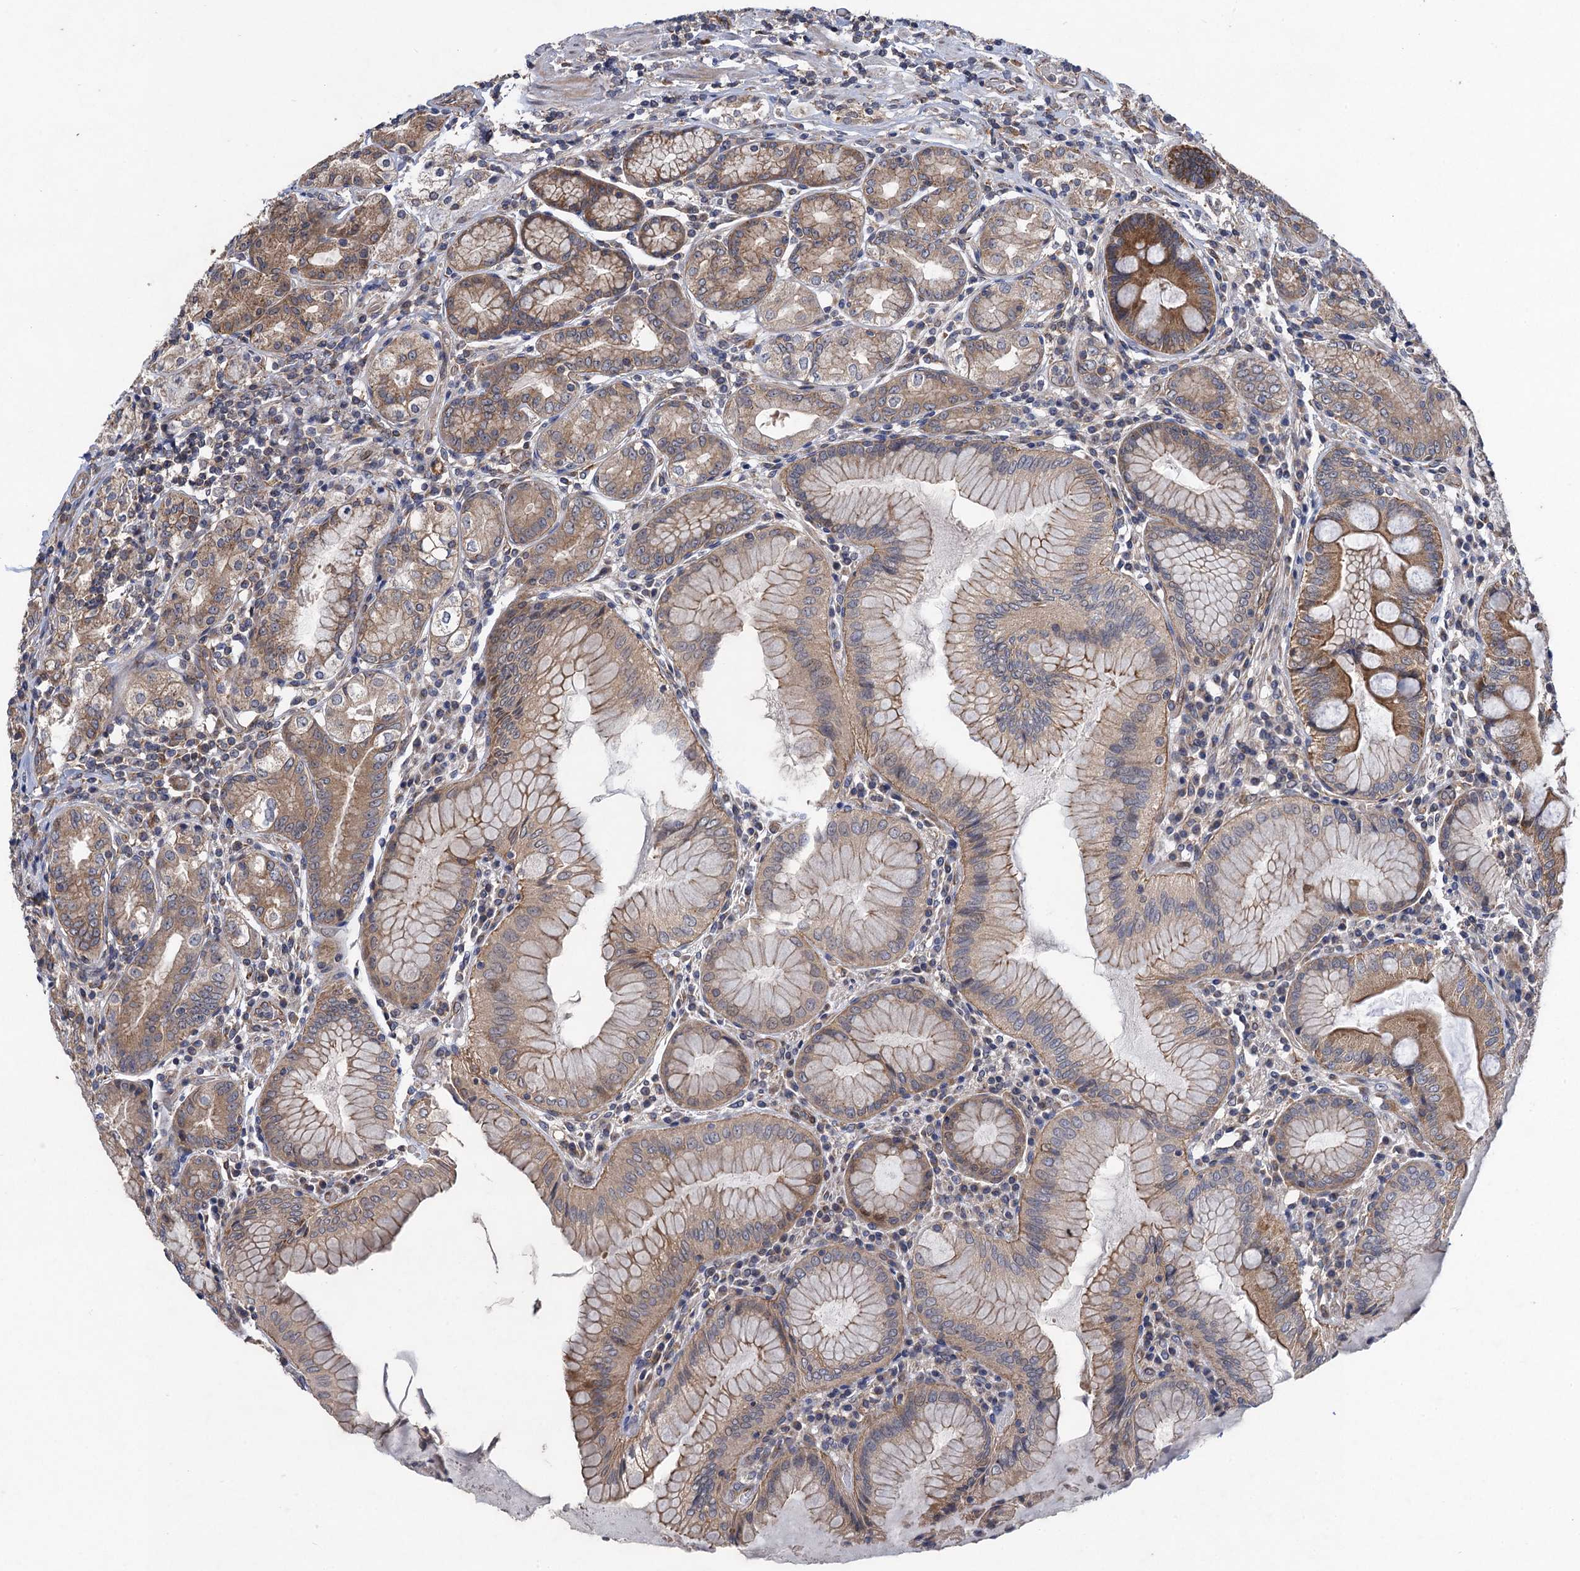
{"staining": {"intensity": "moderate", "quantity": "25%-75%", "location": "cytoplasmic/membranous"}, "tissue": "stomach", "cell_type": "Glandular cells", "image_type": "normal", "snomed": [{"axis": "morphology", "description": "Normal tissue, NOS"}, {"axis": "topography", "description": "Stomach, upper"}, {"axis": "topography", "description": "Stomach, lower"}], "caption": "Moderate cytoplasmic/membranous positivity is present in about 25%-75% of glandular cells in unremarkable stomach.", "gene": "HAUS1", "patient": {"sex": "female", "age": 76}}